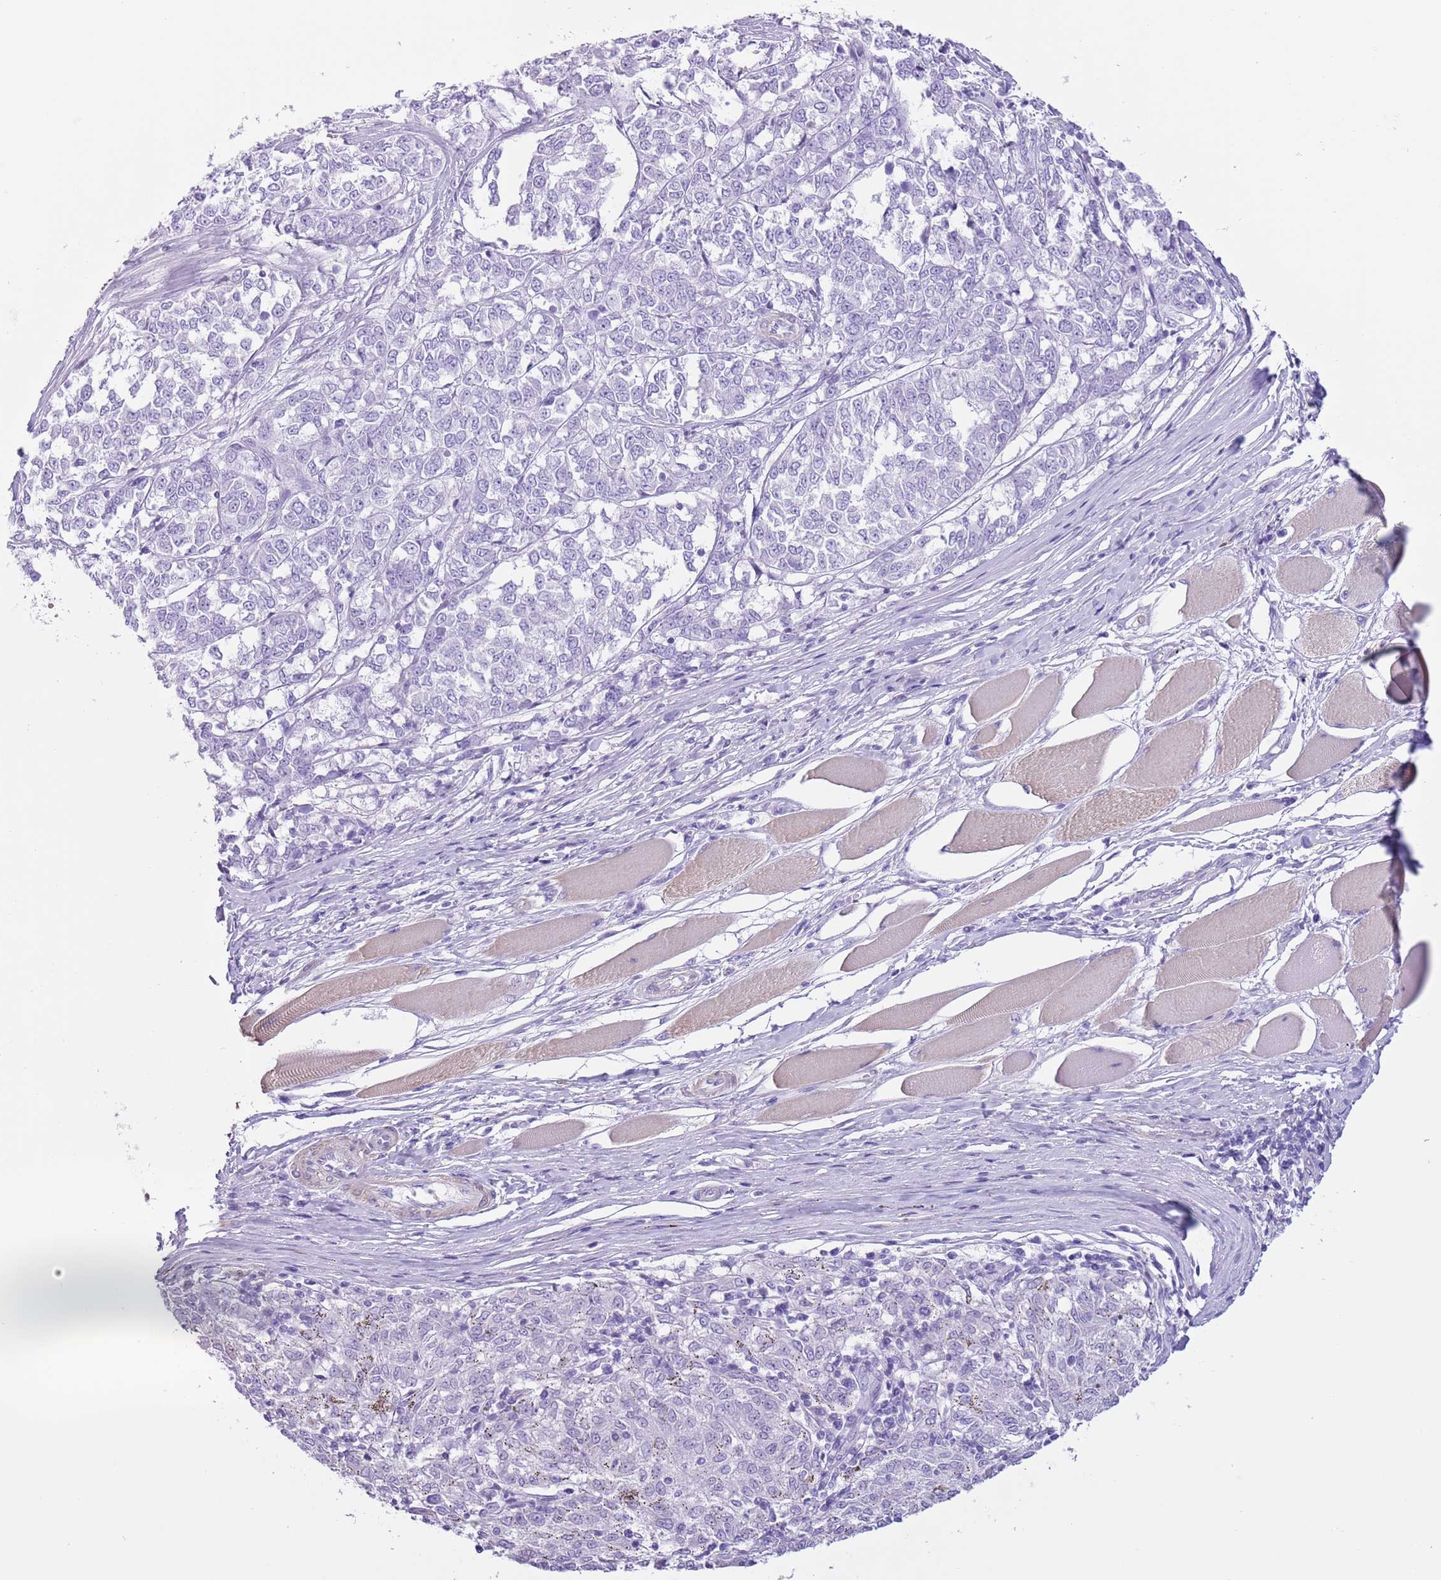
{"staining": {"intensity": "negative", "quantity": "none", "location": "none"}, "tissue": "melanoma", "cell_type": "Tumor cells", "image_type": "cancer", "snomed": [{"axis": "morphology", "description": "Malignant melanoma, NOS"}, {"axis": "topography", "description": "Skin"}], "caption": "Immunohistochemistry (IHC) histopathology image of neoplastic tissue: human malignant melanoma stained with DAB demonstrates no significant protein staining in tumor cells.", "gene": "SLC7A14", "patient": {"sex": "female", "age": 72}}